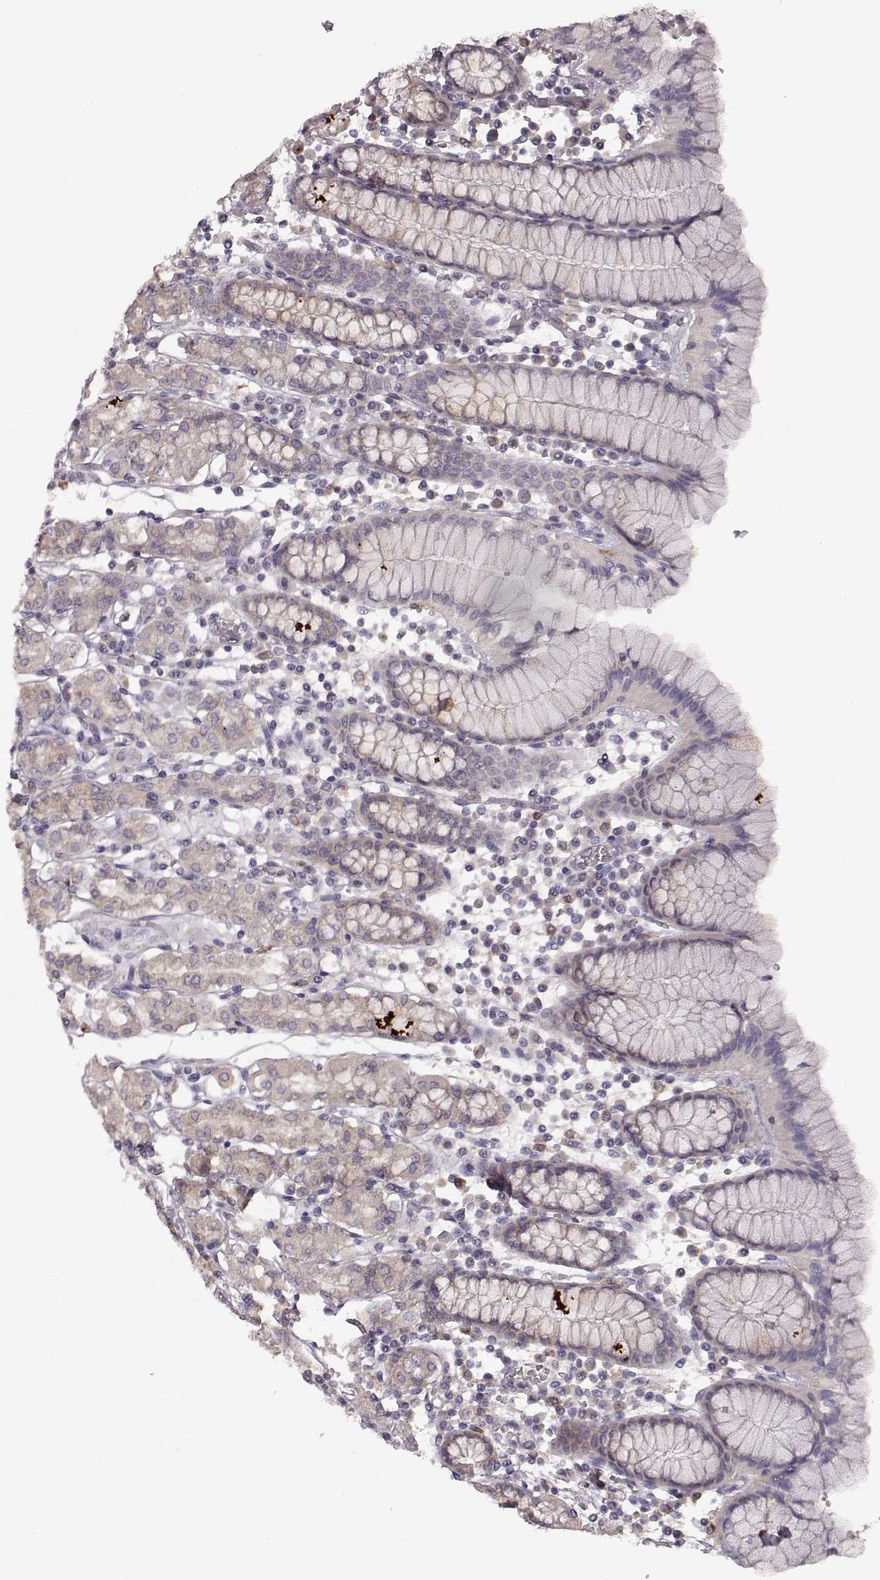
{"staining": {"intensity": "weak", "quantity": "25%-75%", "location": "cytoplasmic/membranous"}, "tissue": "stomach", "cell_type": "Glandular cells", "image_type": "normal", "snomed": [{"axis": "morphology", "description": "Normal tissue, NOS"}, {"axis": "topography", "description": "Stomach, upper"}, {"axis": "topography", "description": "Stomach"}], "caption": "A photomicrograph of stomach stained for a protein demonstrates weak cytoplasmic/membranous brown staining in glandular cells. Nuclei are stained in blue.", "gene": "SPAG17", "patient": {"sex": "male", "age": 62}}